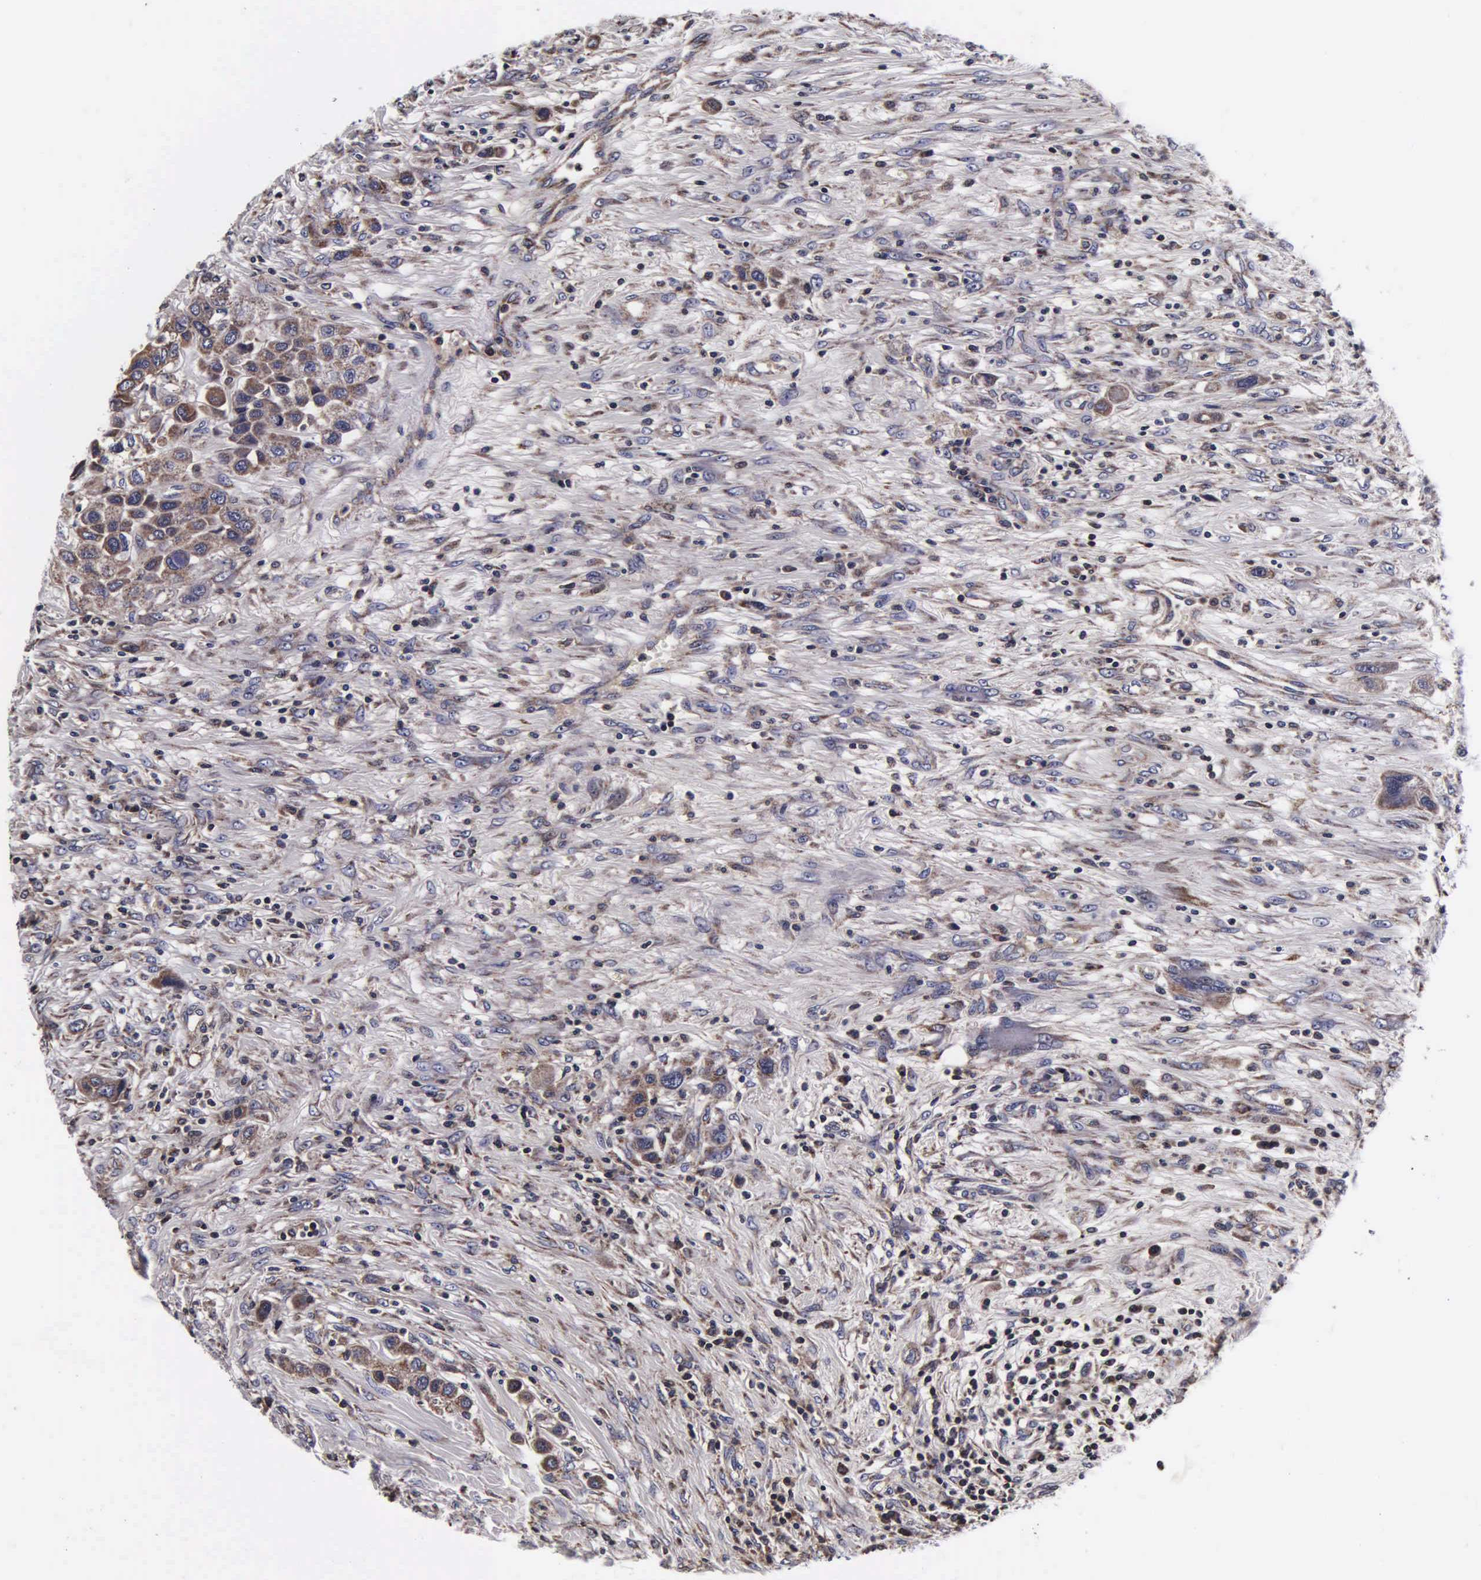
{"staining": {"intensity": "weak", "quantity": ">75%", "location": "cytoplasmic/membranous"}, "tissue": "urothelial cancer", "cell_type": "Tumor cells", "image_type": "cancer", "snomed": [{"axis": "morphology", "description": "Urothelial carcinoma, High grade"}, {"axis": "topography", "description": "Urinary bladder"}], "caption": "Urothelial carcinoma (high-grade) was stained to show a protein in brown. There is low levels of weak cytoplasmic/membranous expression in about >75% of tumor cells. The protein of interest is stained brown, and the nuclei are stained in blue (DAB (3,3'-diaminobenzidine) IHC with brightfield microscopy, high magnification).", "gene": "PSMA3", "patient": {"sex": "male", "age": 50}}